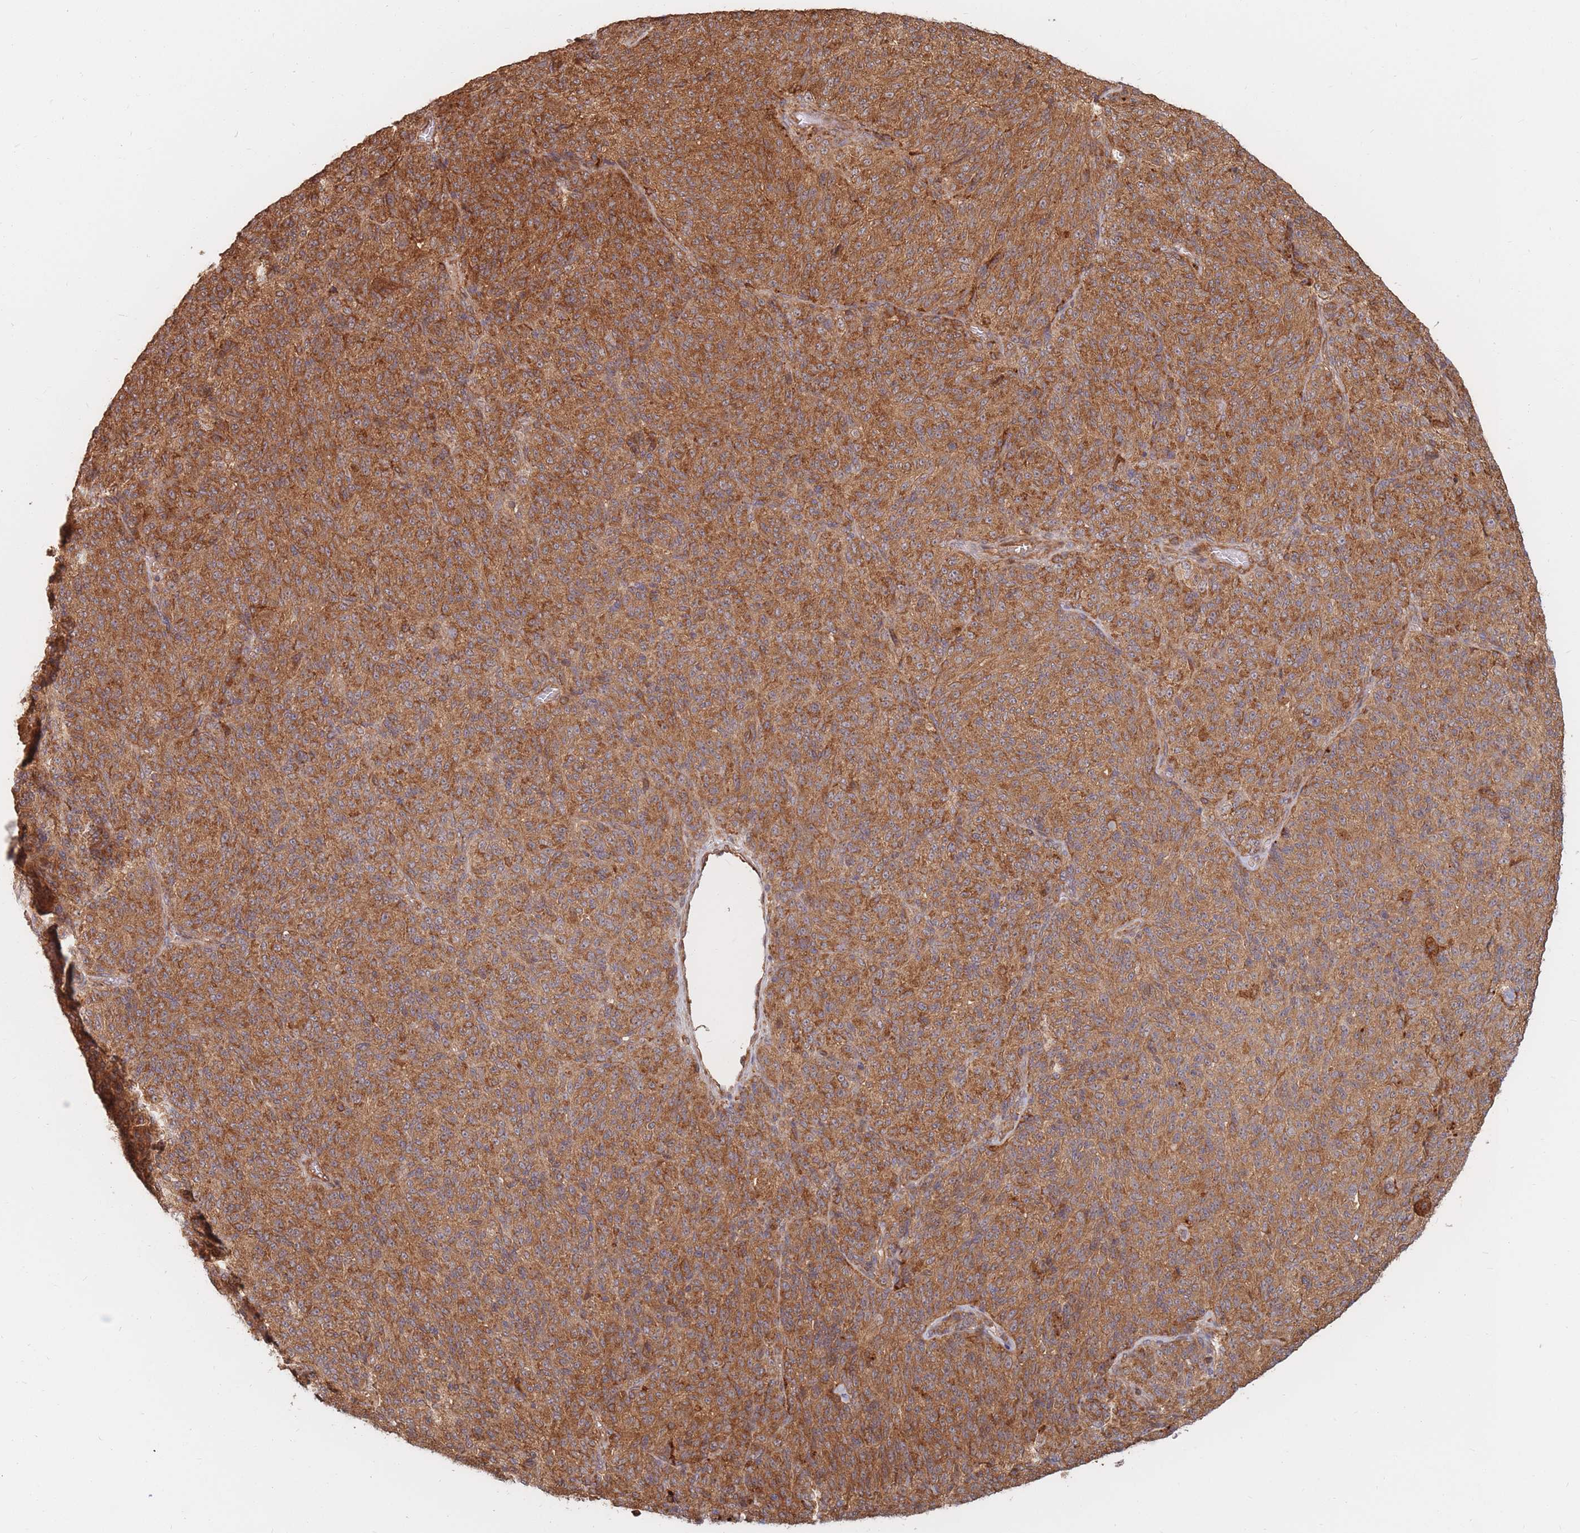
{"staining": {"intensity": "moderate", "quantity": ">75%", "location": "cytoplasmic/membranous"}, "tissue": "melanoma", "cell_type": "Tumor cells", "image_type": "cancer", "snomed": [{"axis": "morphology", "description": "Malignant melanoma, Metastatic site"}, {"axis": "topography", "description": "Brain"}], "caption": "DAB (3,3'-diaminobenzidine) immunohistochemical staining of human malignant melanoma (metastatic site) exhibits moderate cytoplasmic/membranous protein expression in approximately >75% of tumor cells.", "gene": "RASSF2", "patient": {"sex": "female", "age": 56}}